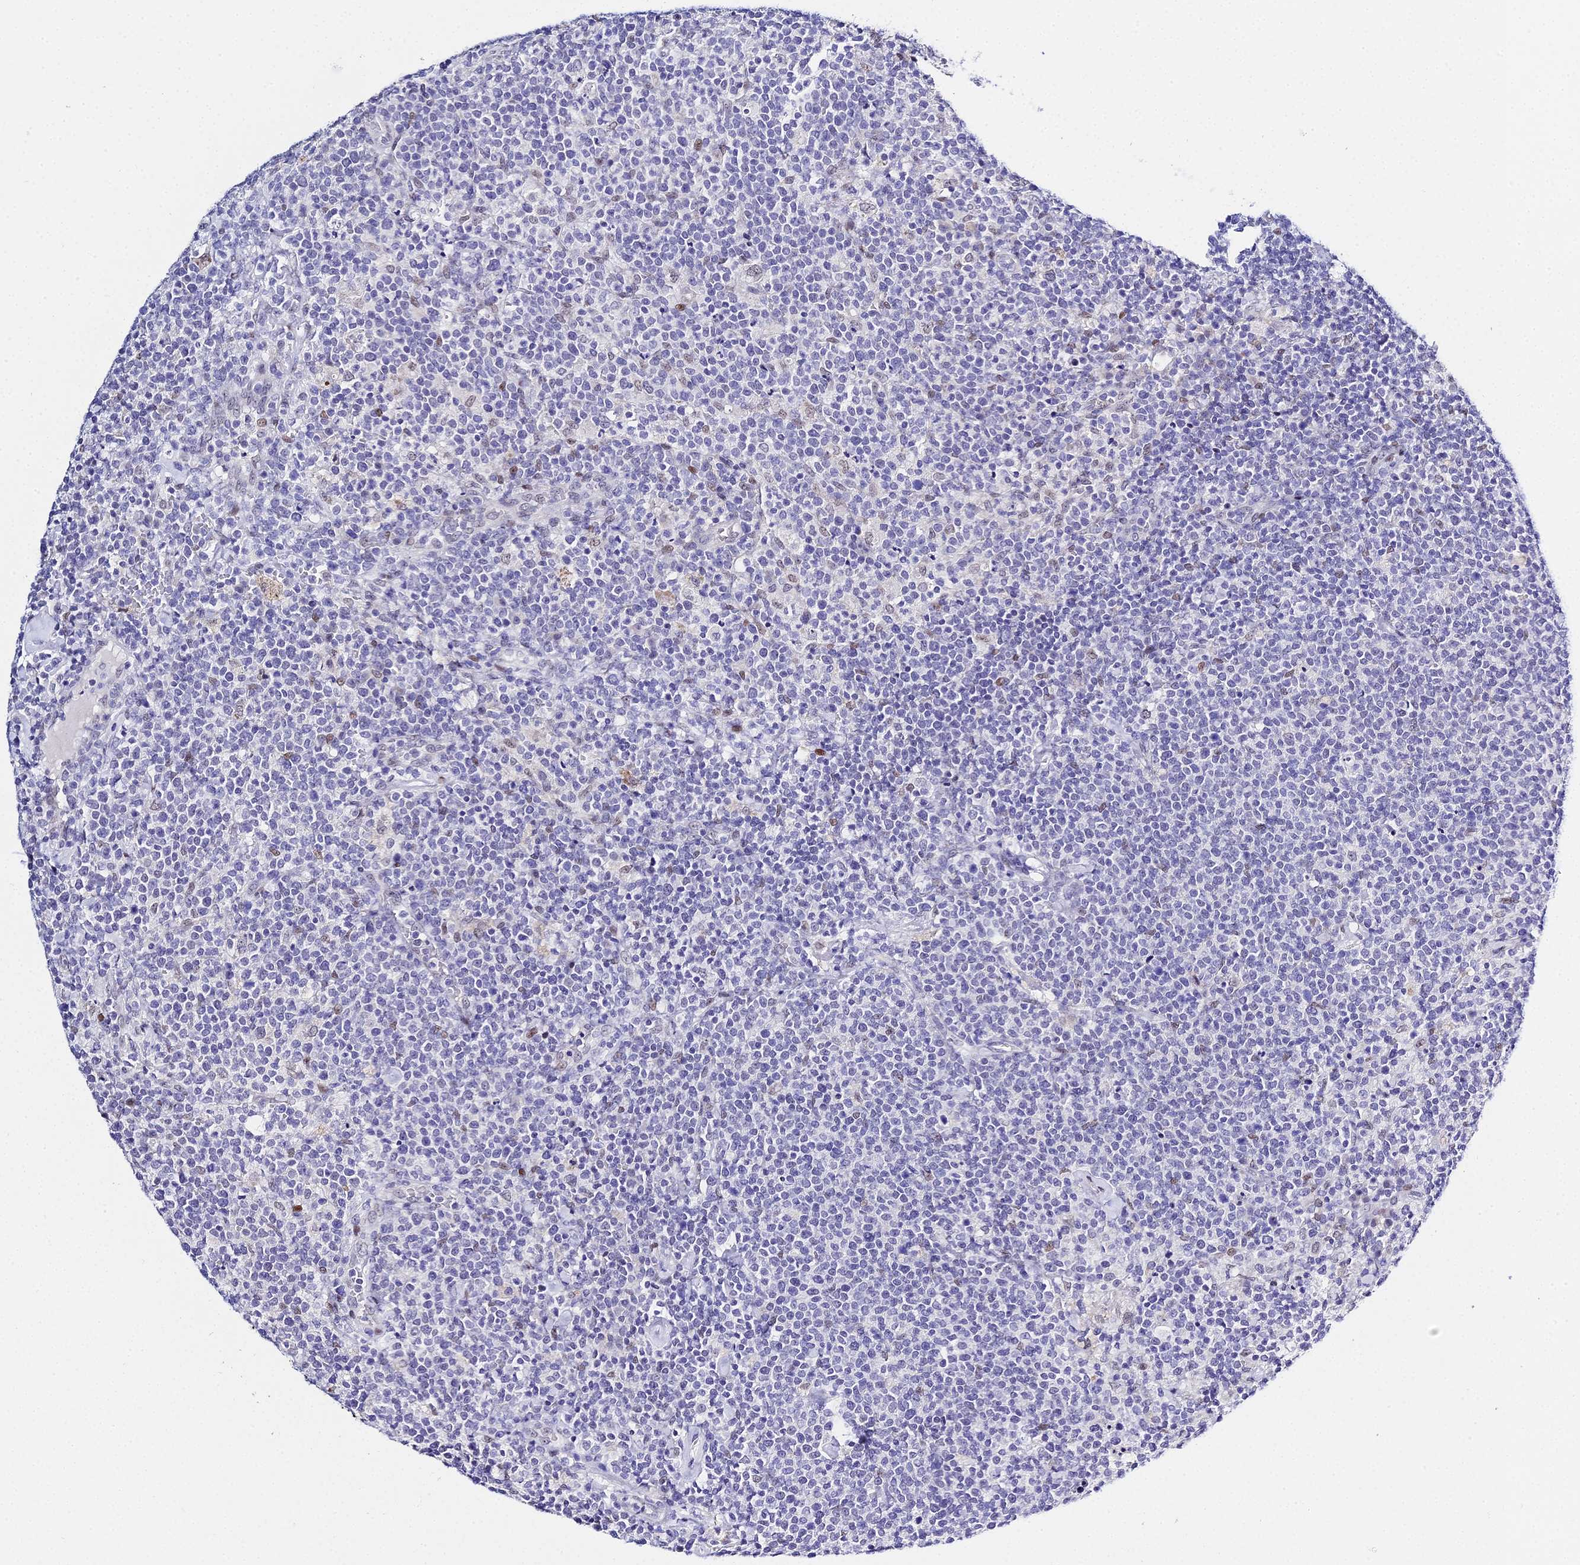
{"staining": {"intensity": "negative", "quantity": "none", "location": "none"}, "tissue": "lymphoma", "cell_type": "Tumor cells", "image_type": "cancer", "snomed": [{"axis": "morphology", "description": "Malignant lymphoma, non-Hodgkin's type, High grade"}, {"axis": "topography", "description": "Lymph node"}], "caption": "High power microscopy histopathology image of an immunohistochemistry histopathology image of high-grade malignant lymphoma, non-Hodgkin's type, revealing no significant staining in tumor cells.", "gene": "POFUT2", "patient": {"sex": "male", "age": 61}}